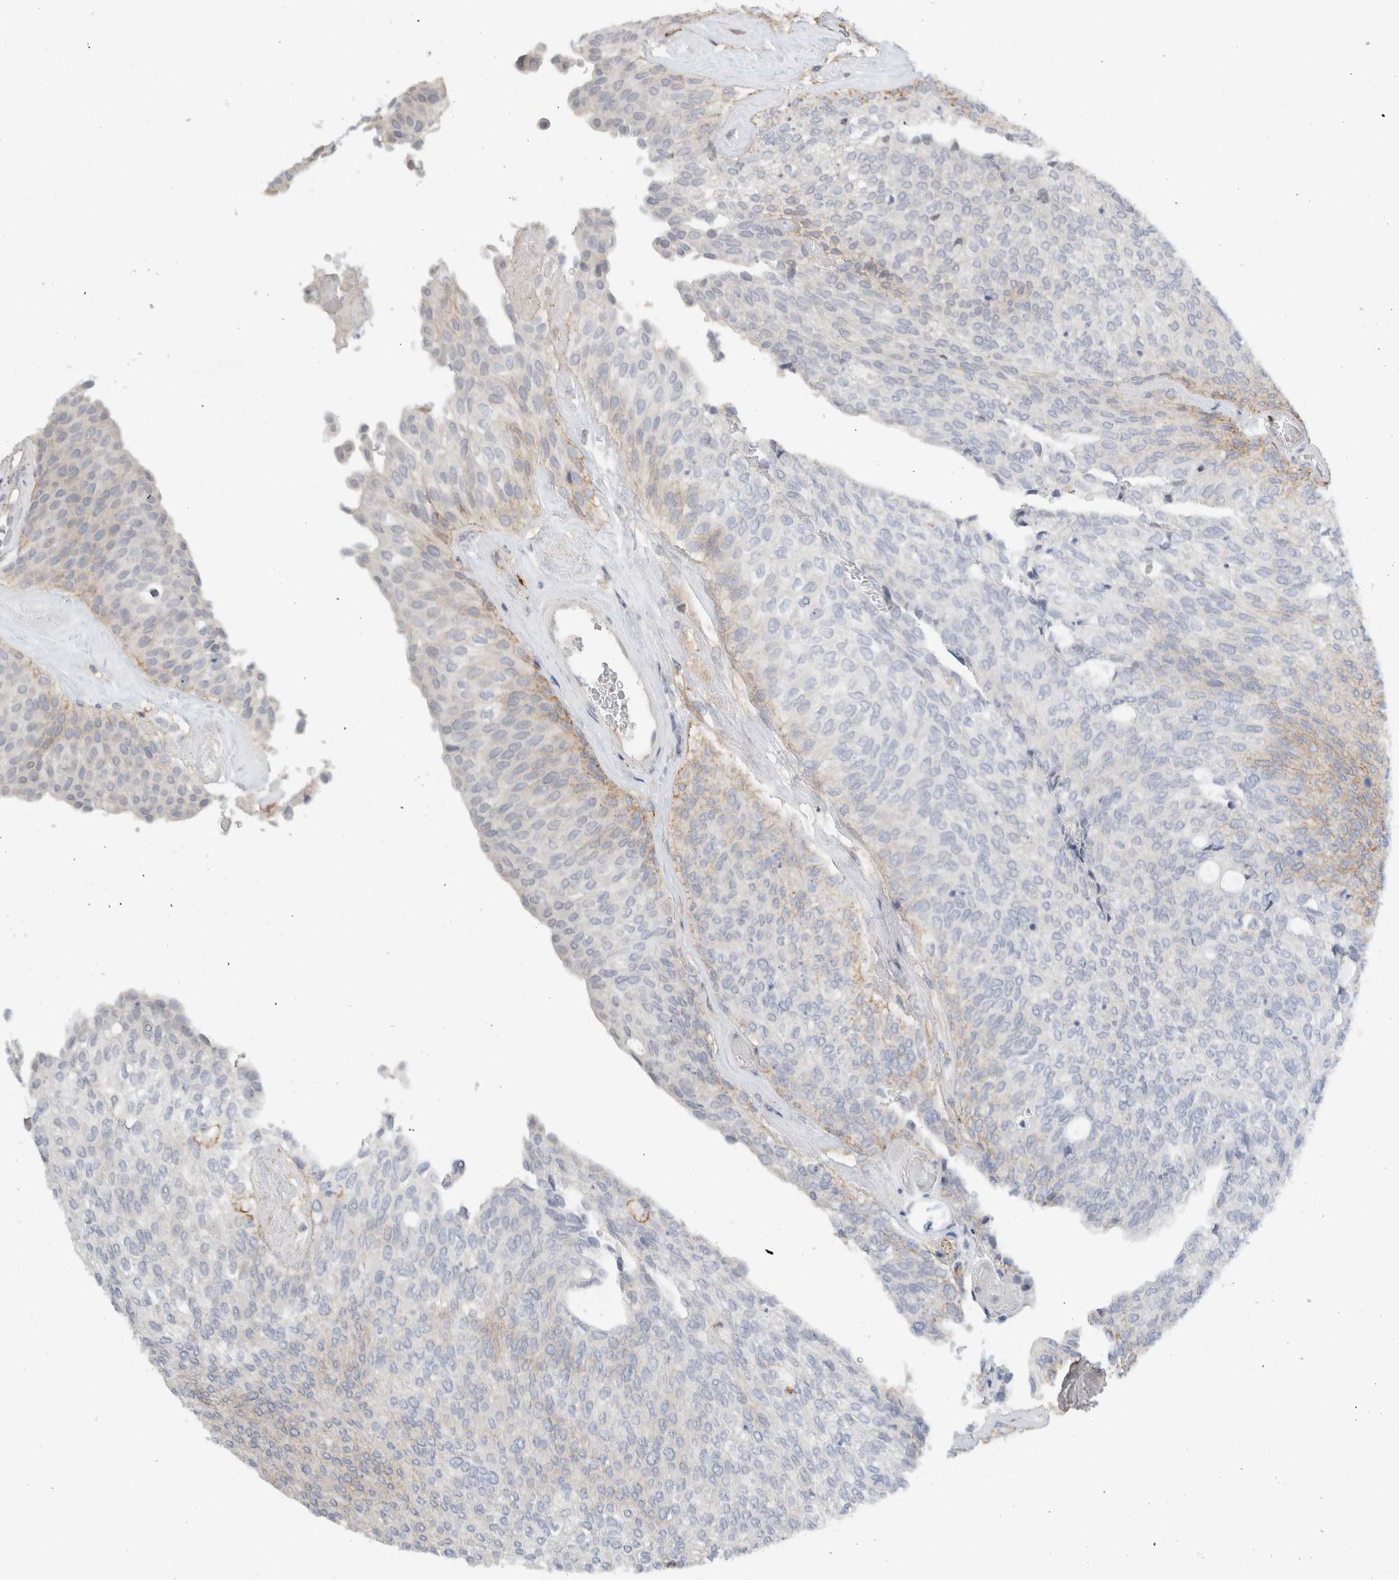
{"staining": {"intensity": "weak", "quantity": "<25%", "location": "cytoplasmic/membranous"}, "tissue": "urothelial cancer", "cell_type": "Tumor cells", "image_type": "cancer", "snomed": [{"axis": "morphology", "description": "Urothelial carcinoma, Low grade"}, {"axis": "topography", "description": "Urinary bladder"}], "caption": "Immunohistochemical staining of urothelial carcinoma (low-grade) demonstrates no significant expression in tumor cells. (Immunohistochemistry (ihc), brightfield microscopy, high magnification).", "gene": "ERCC6L2", "patient": {"sex": "female", "age": 79}}